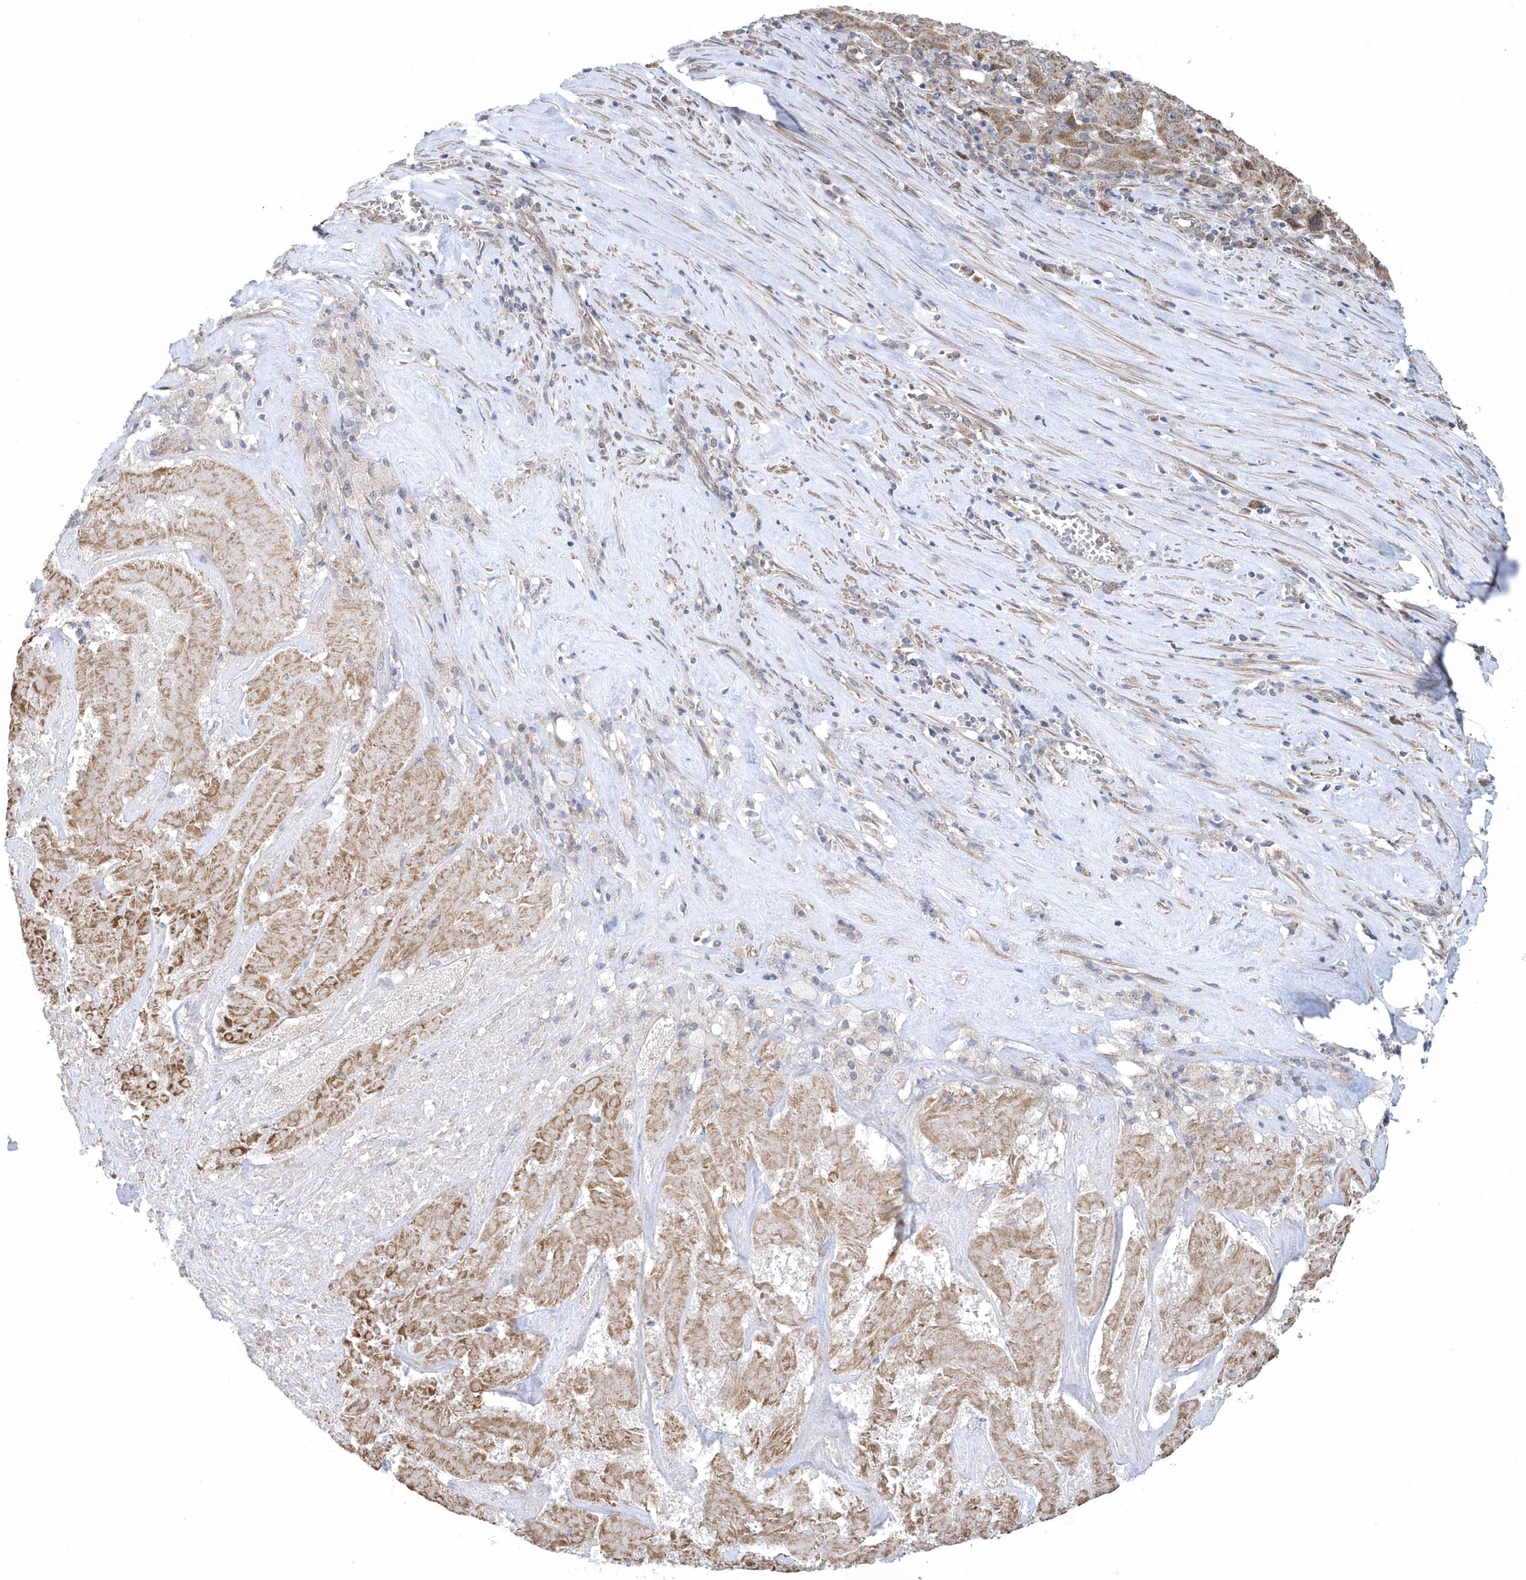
{"staining": {"intensity": "moderate", "quantity": ">75%", "location": "cytoplasmic/membranous"}, "tissue": "pancreatic cancer", "cell_type": "Tumor cells", "image_type": "cancer", "snomed": [{"axis": "morphology", "description": "Adenocarcinoma, NOS"}, {"axis": "topography", "description": "Pancreas"}], "caption": "Moderate cytoplasmic/membranous expression is appreciated in approximately >75% of tumor cells in pancreatic cancer. (Brightfield microscopy of DAB IHC at high magnification).", "gene": "SLX9", "patient": {"sex": "male", "age": 63}}